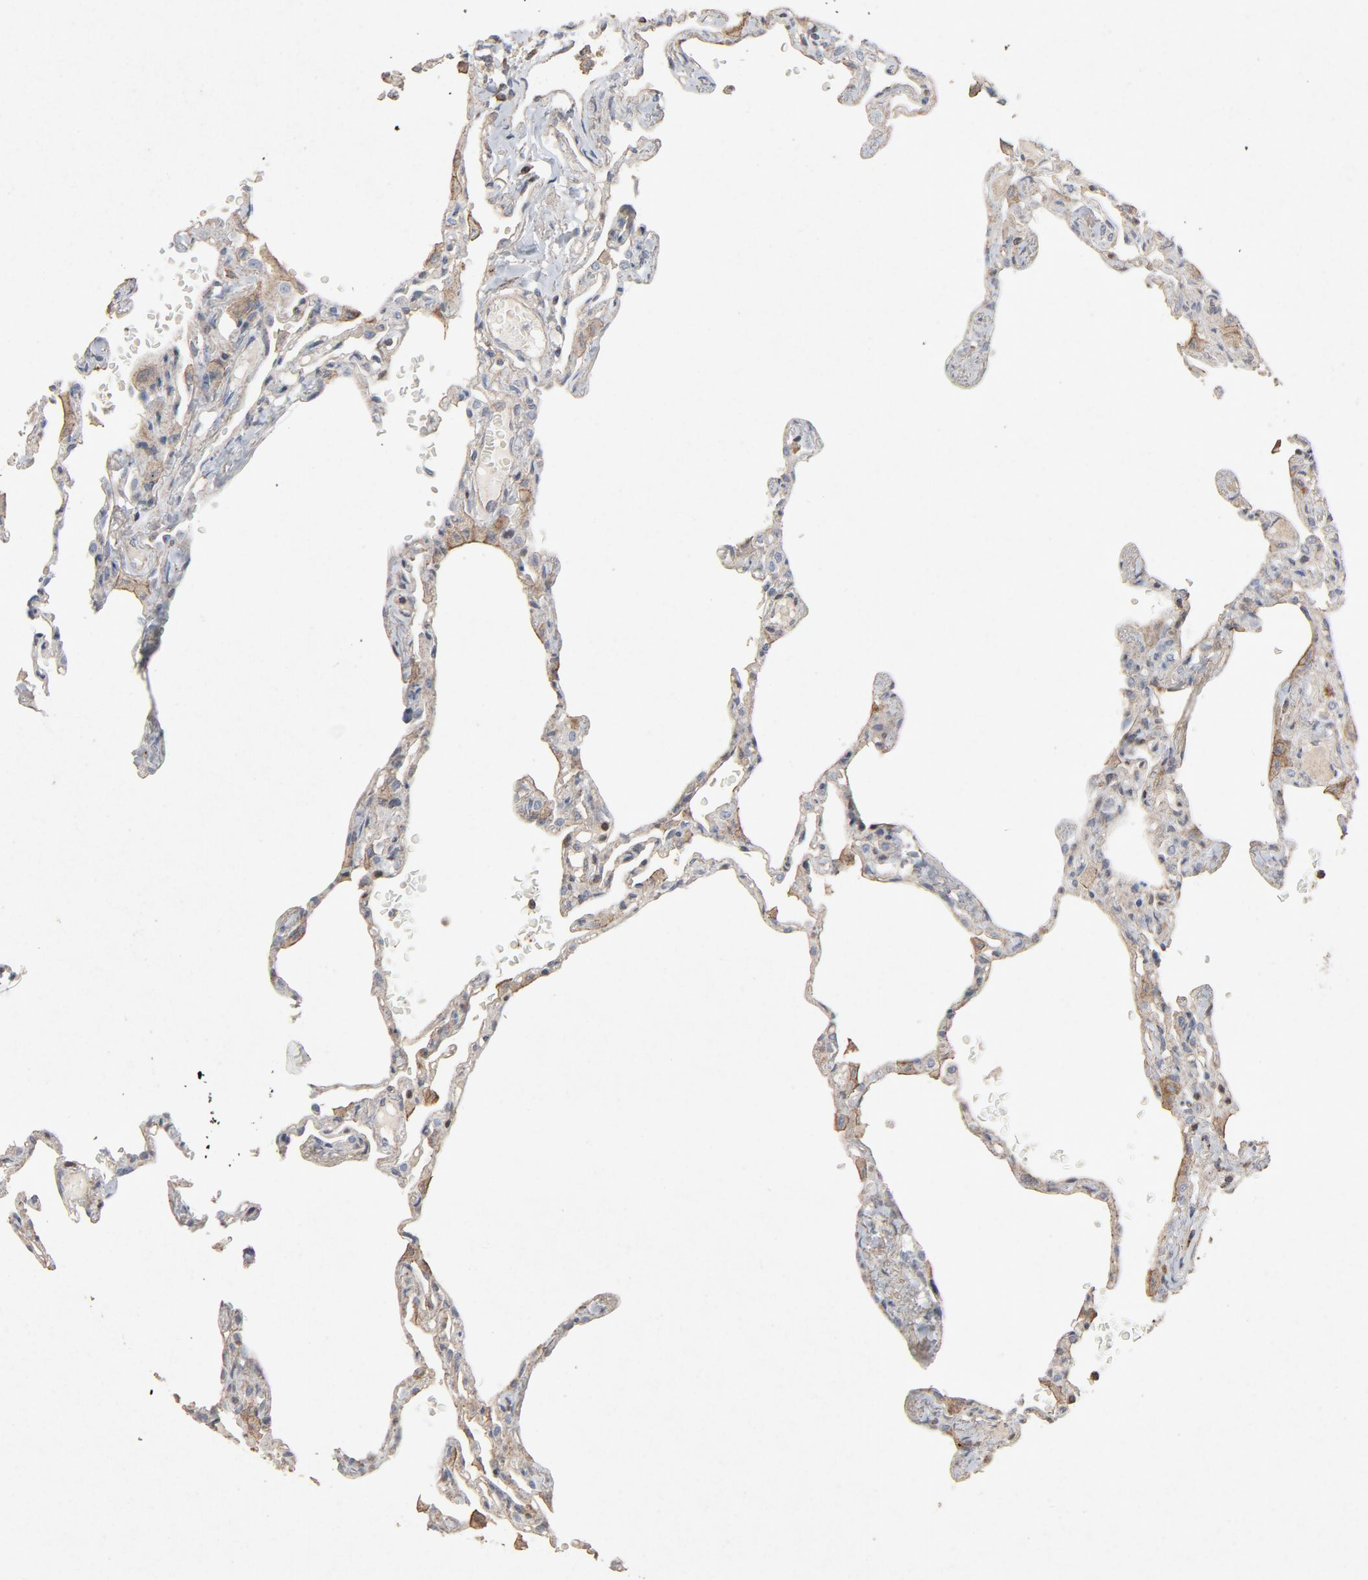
{"staining": {"intensity": "weak", "quantity": "<25%", "location": "cytoplasmic/membranous"}, "tissue": "lung", "cell_type": "Alveolar cells", "image_type": "normal", "snomed": [{"axis": "morphology", "description": "Normal tissue, NOS"}, {"axis": "topography", "description": "Lung"}], "caption": "This histopathology image is of benign lung stained with immunohistochemistry to label a protein in brown with the nuclei are counter-stained blue. There is no expression in alveolar cells. (DAB IHC visualized using brightfield microscopy, high magnification).", "gene": "CDK6", "patient": {"sex": "female", "age": 49}}